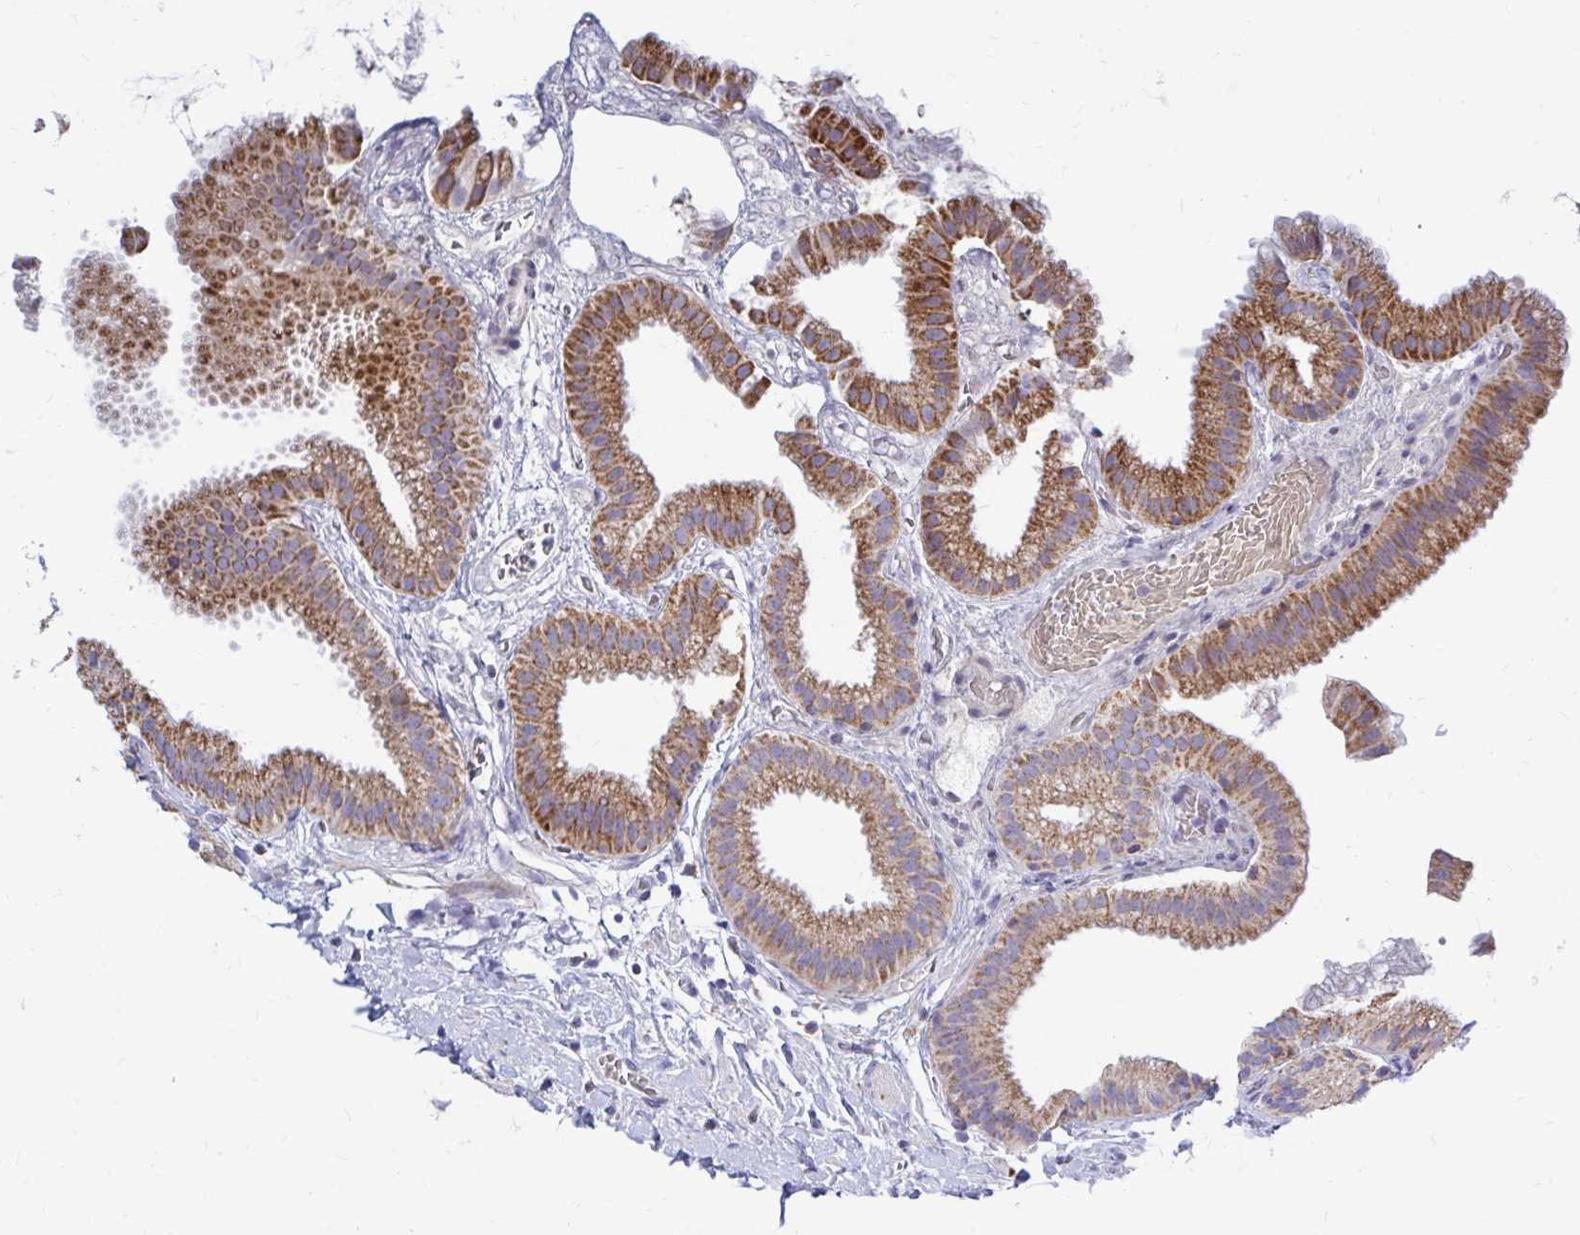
{"staining": {"intensity": "strong", "quantity": ">75%", "location": "cytoplasmic/membranous"}, "tissue": "gallbladder", "cell_type": "Glandular cells", "image_type": "normal", "snomed": [{"axis": "morphology", "description": "Normal tissue, NOS"}, {"axis": "topography", "description": "Gallbladder"}], "caption": "IHC micrograph of benign gallbladder: human gallbladder stained using immunohistochemistry (IHC) reveals high levels of strong protein expression localized specifically in the cytoplasmic/membranous of glandular cells, appearing as a cytoplasmic/membranous brown color.", "gene": "OR10R2", "patient": {"sex": "female", "age": 63}}